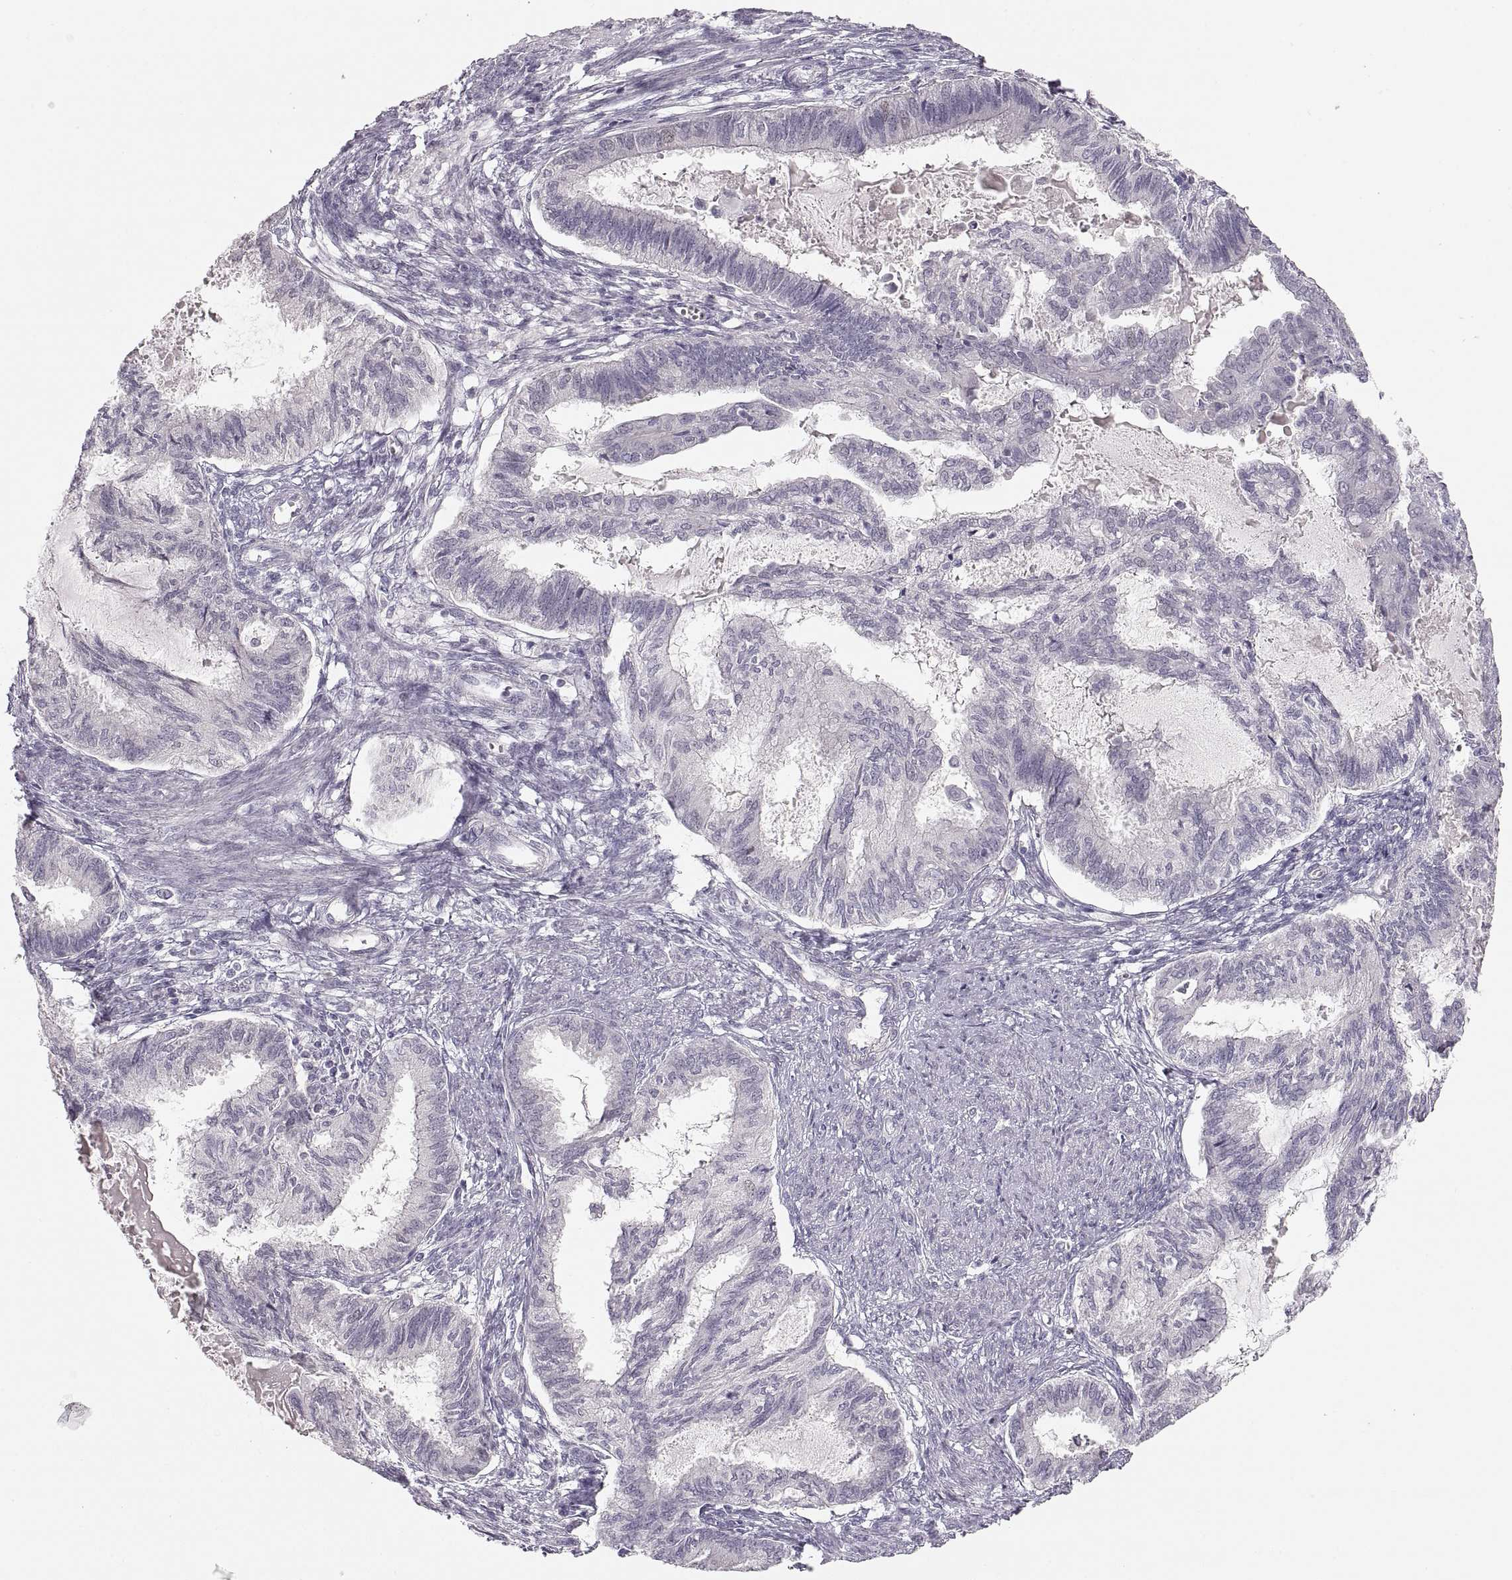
{"staining": {"intensity": "negative", "quantity": "none", "location": "none"}, "tissue": "endometrial cancer", "cell_type": "Tumor cells", "image_type": "cancer", "snomed": [{"axis": "morphology", "description": "Adenocarcinoma, NOS"}, {"axis": "topography", "description": "Endometrium"}], "caption": "Histopathology image shows no significant protein staining in tumor cells of endometrial cancer (adenocarcinoma). Brightfield microscopy of IHC stained with DAB (brown) and hematoxylin (blue), captured at high magnification.", "gene": "PCSK2", "patient": {"sex": "female", "age": 86}}